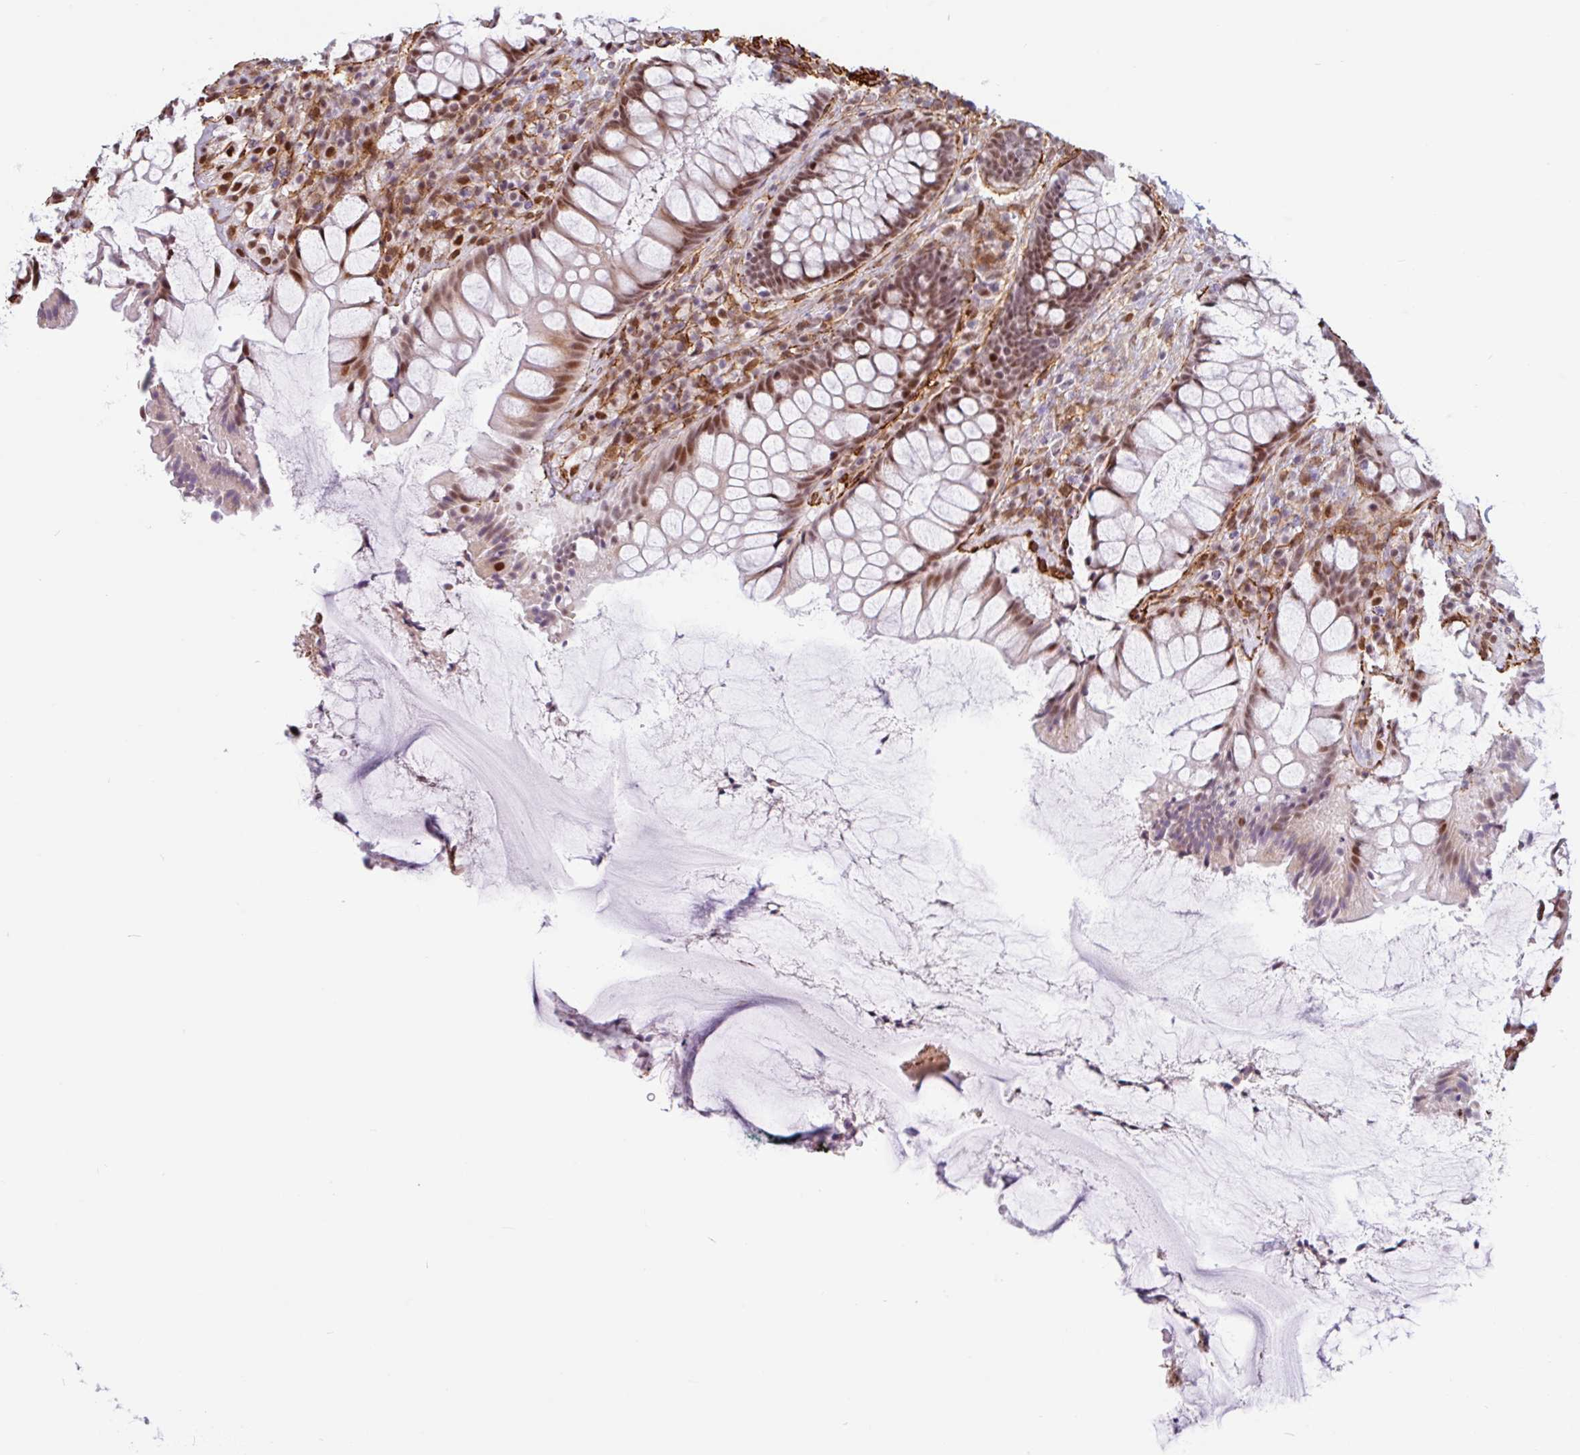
{"staining": {"intensity": "moderate", "quantity": ">75%", "location": "nuclear"}, "tissue": "rectum", "cell_type": "Glandular cells", "image_type": "normal", "snomed": [{"axis": "morphology", "description": "Normal tissue, NOS"}, {"axis": "topography", "description": "Rectum"}], "caption": "Immunohistochemistry (IHC) photomicrograph of benign human rectum stained for a protein (brown), which reveals medium levels of moderate nuclear positivity in about >75% of glandular cells.", "gene": "TMEM119", "patient": {"sex": "female", "age": 58}}